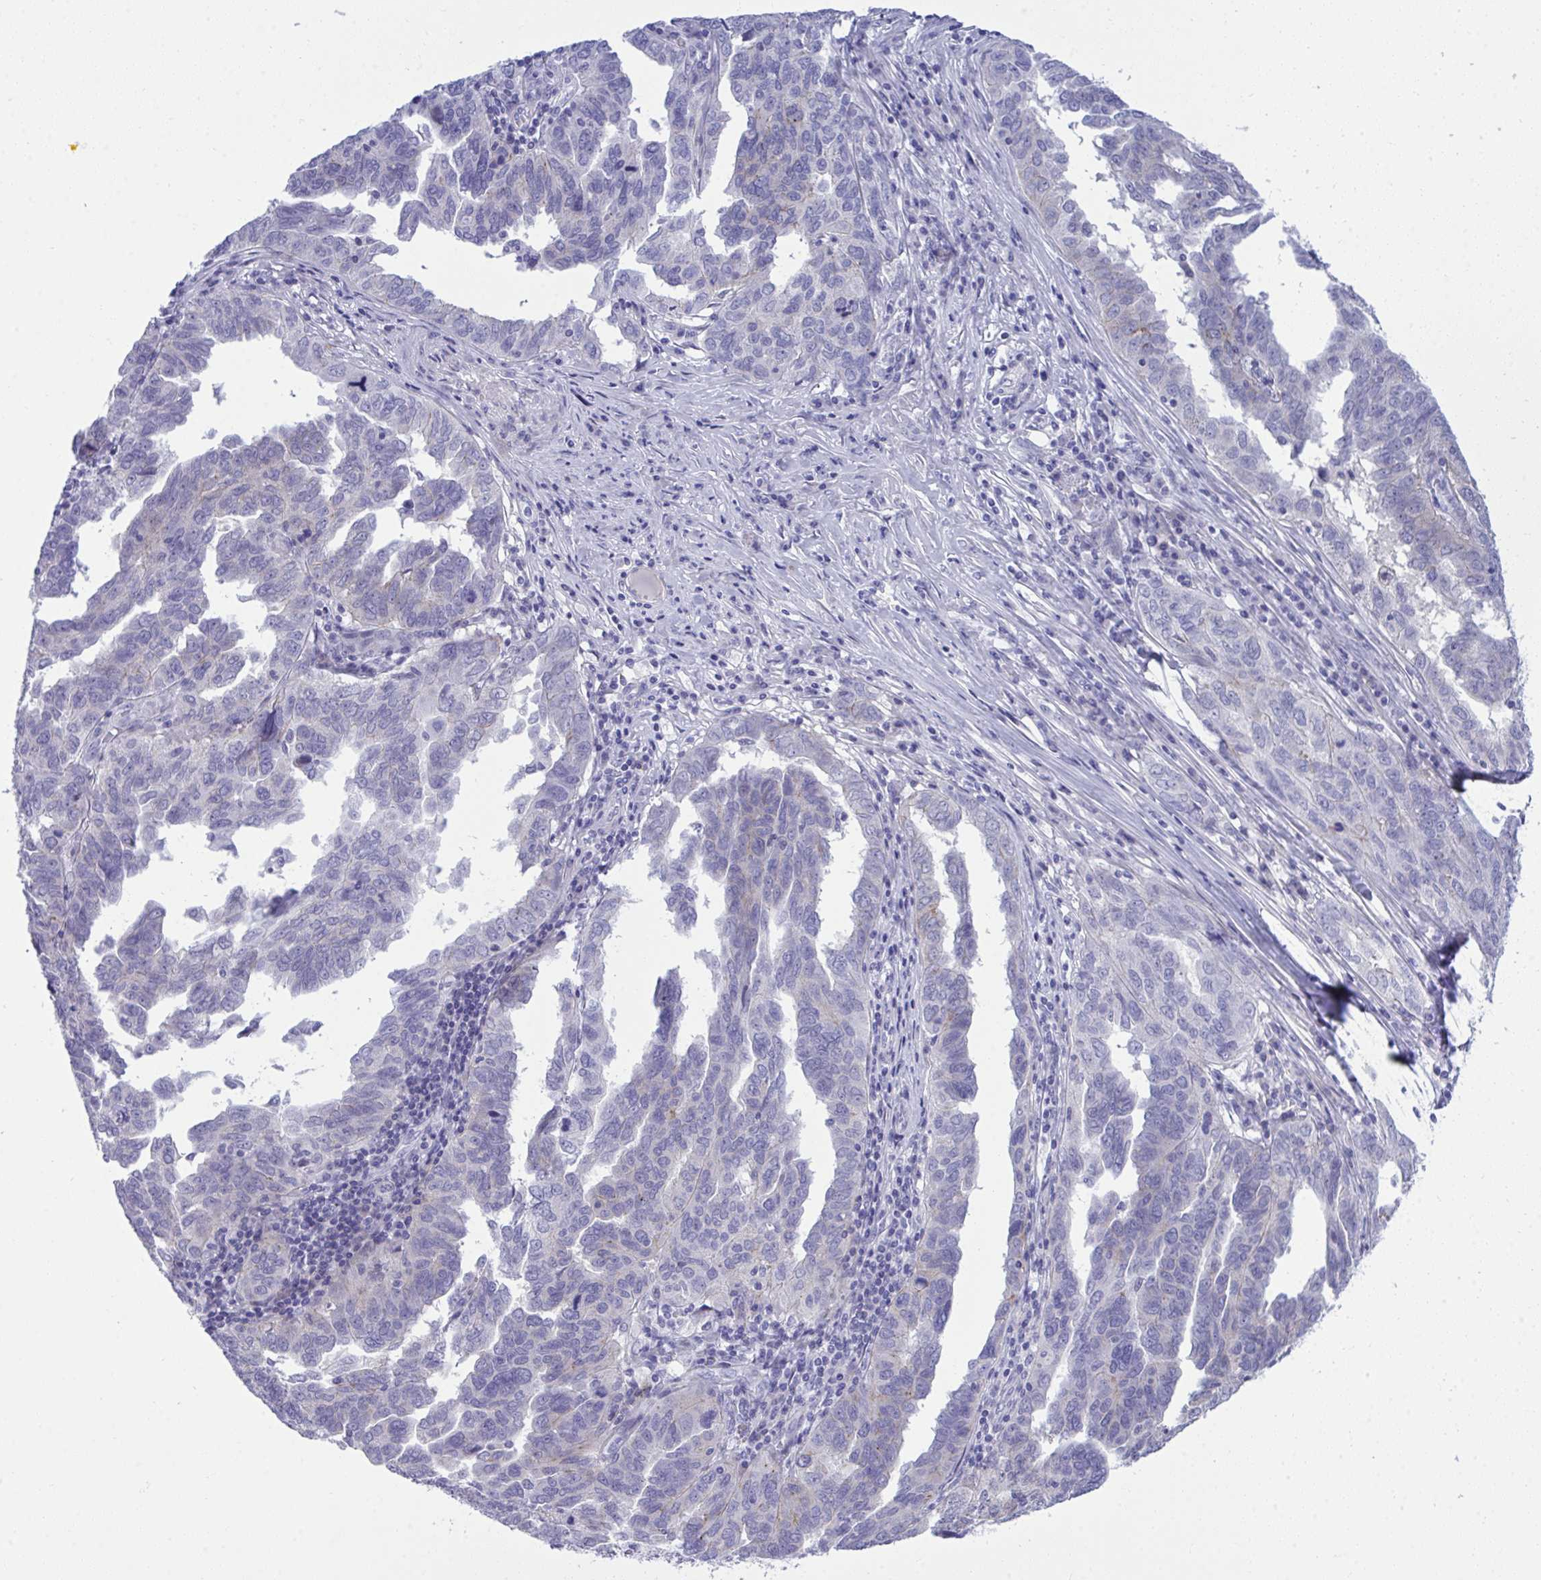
{"staining": {"intensity": "negative", "quantity": "none", "location": "none"}, "tissue": "ovarian cancer", "cell_type": "Tumor cells", "image_type": "cancer", "snomed": [{"axis": "morphology", "description": "Cystadenocarcinoma, serous, NOS"}, {"axis": "topography", "description": "Ovary"}], "caption": "Protein analysis of ovarian serous cystadenocarcinoma shows no significant positivity in tumor cells. Brightfield microscopy of IHC stained with DAB (3,3'-diaminobenzidine) (brown) and hematoxylin (blue), captured at high magnification.", "gene": "MED9", "patient": {"sex": "female", "age": 64}}